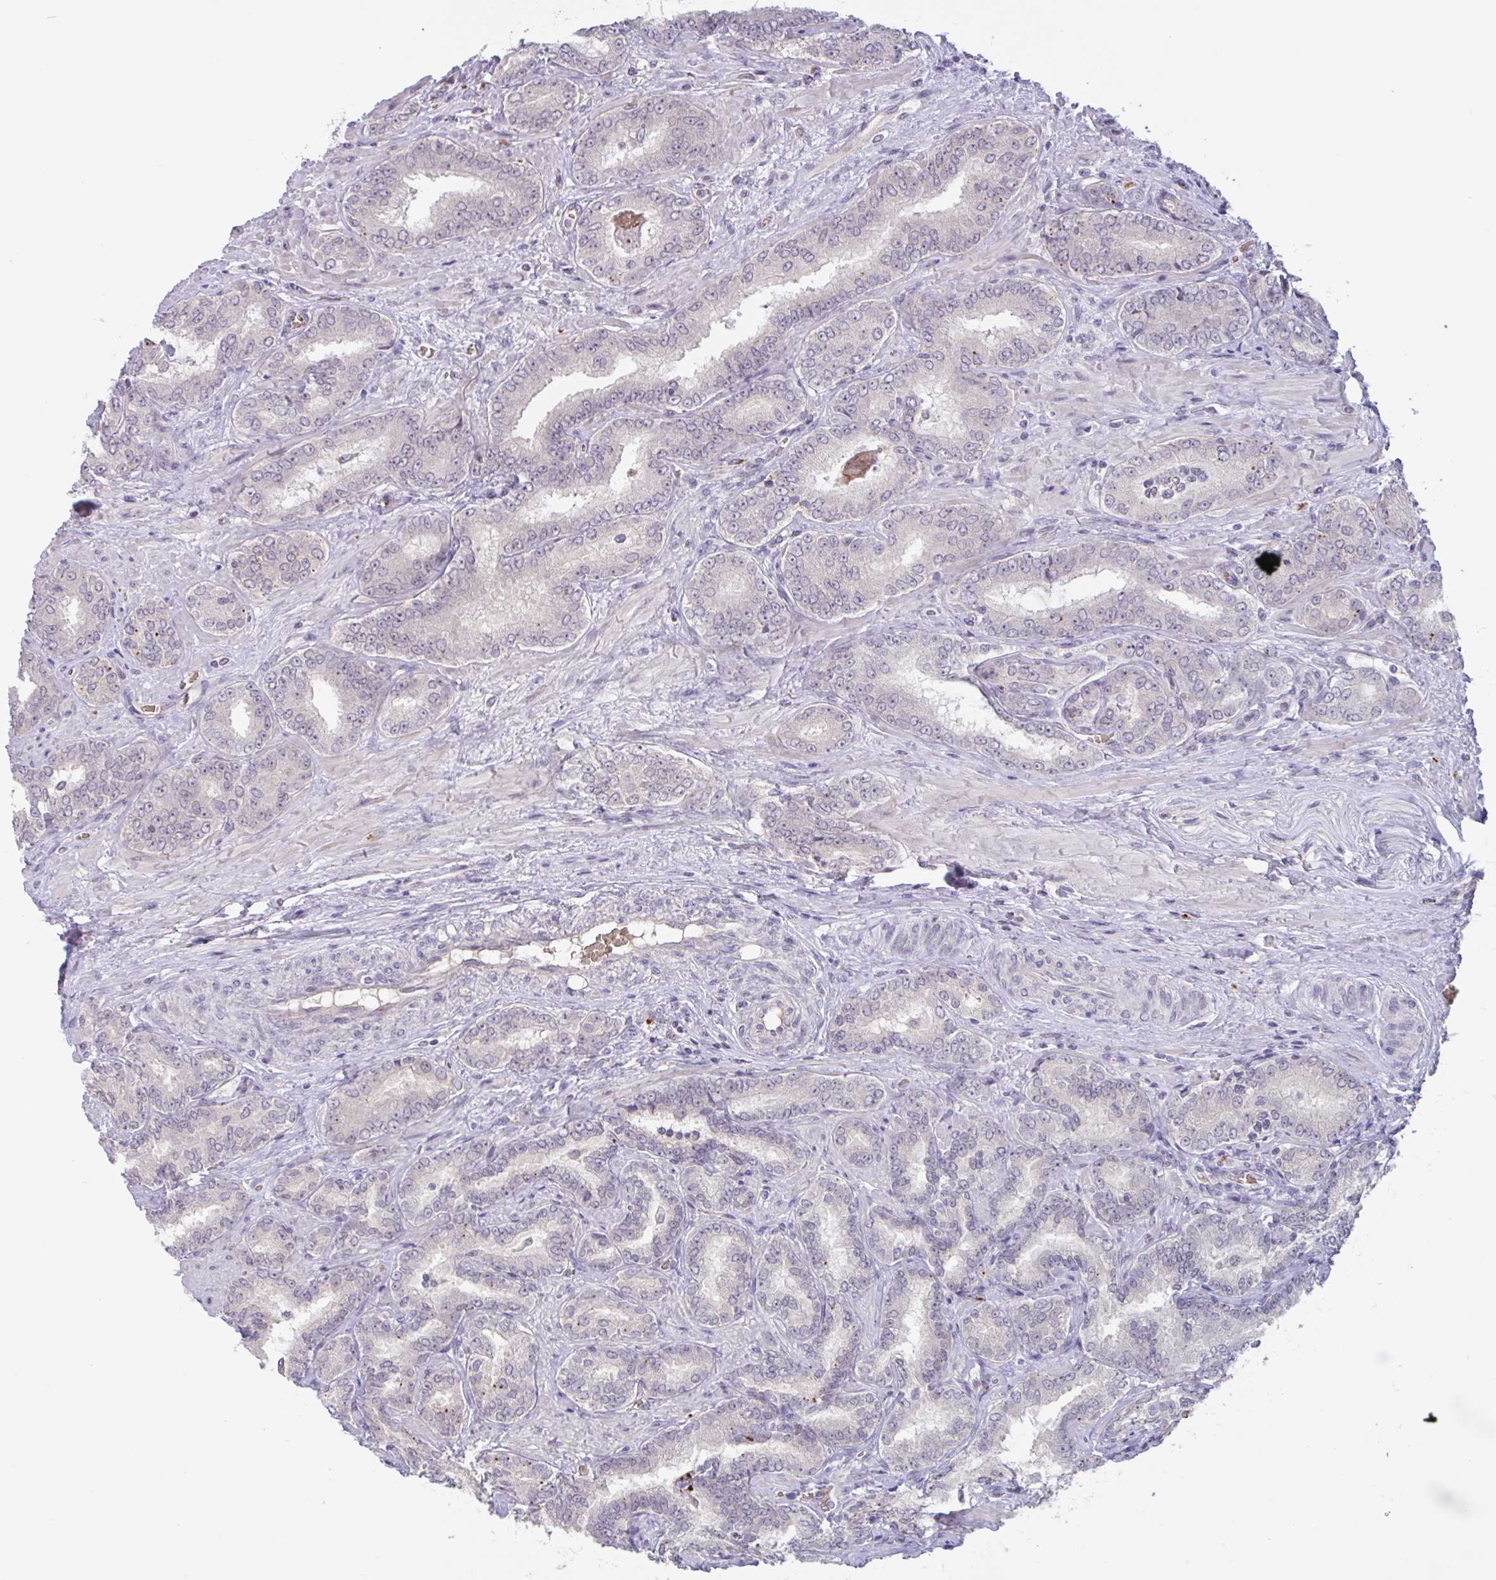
{"staining": {"intensity": "negative", "quantity": "none", "location": "none"}, "tissue": "prostate cancer", "cell_type": "Tumor cells", "image_type": "cancer", "snomed": [{"axis": "morphology", "description": "Adenocarcinoma, High grade"}, {"axis": "topography", "description": "Prostate"}], "caption": "High-grade adenocarcinoma (prostate) was stained to show a protein in brown. There is no significant positivity in tumor cells.", "gene": "RHAG", "patient": {"sex": "male", "age": 72}}